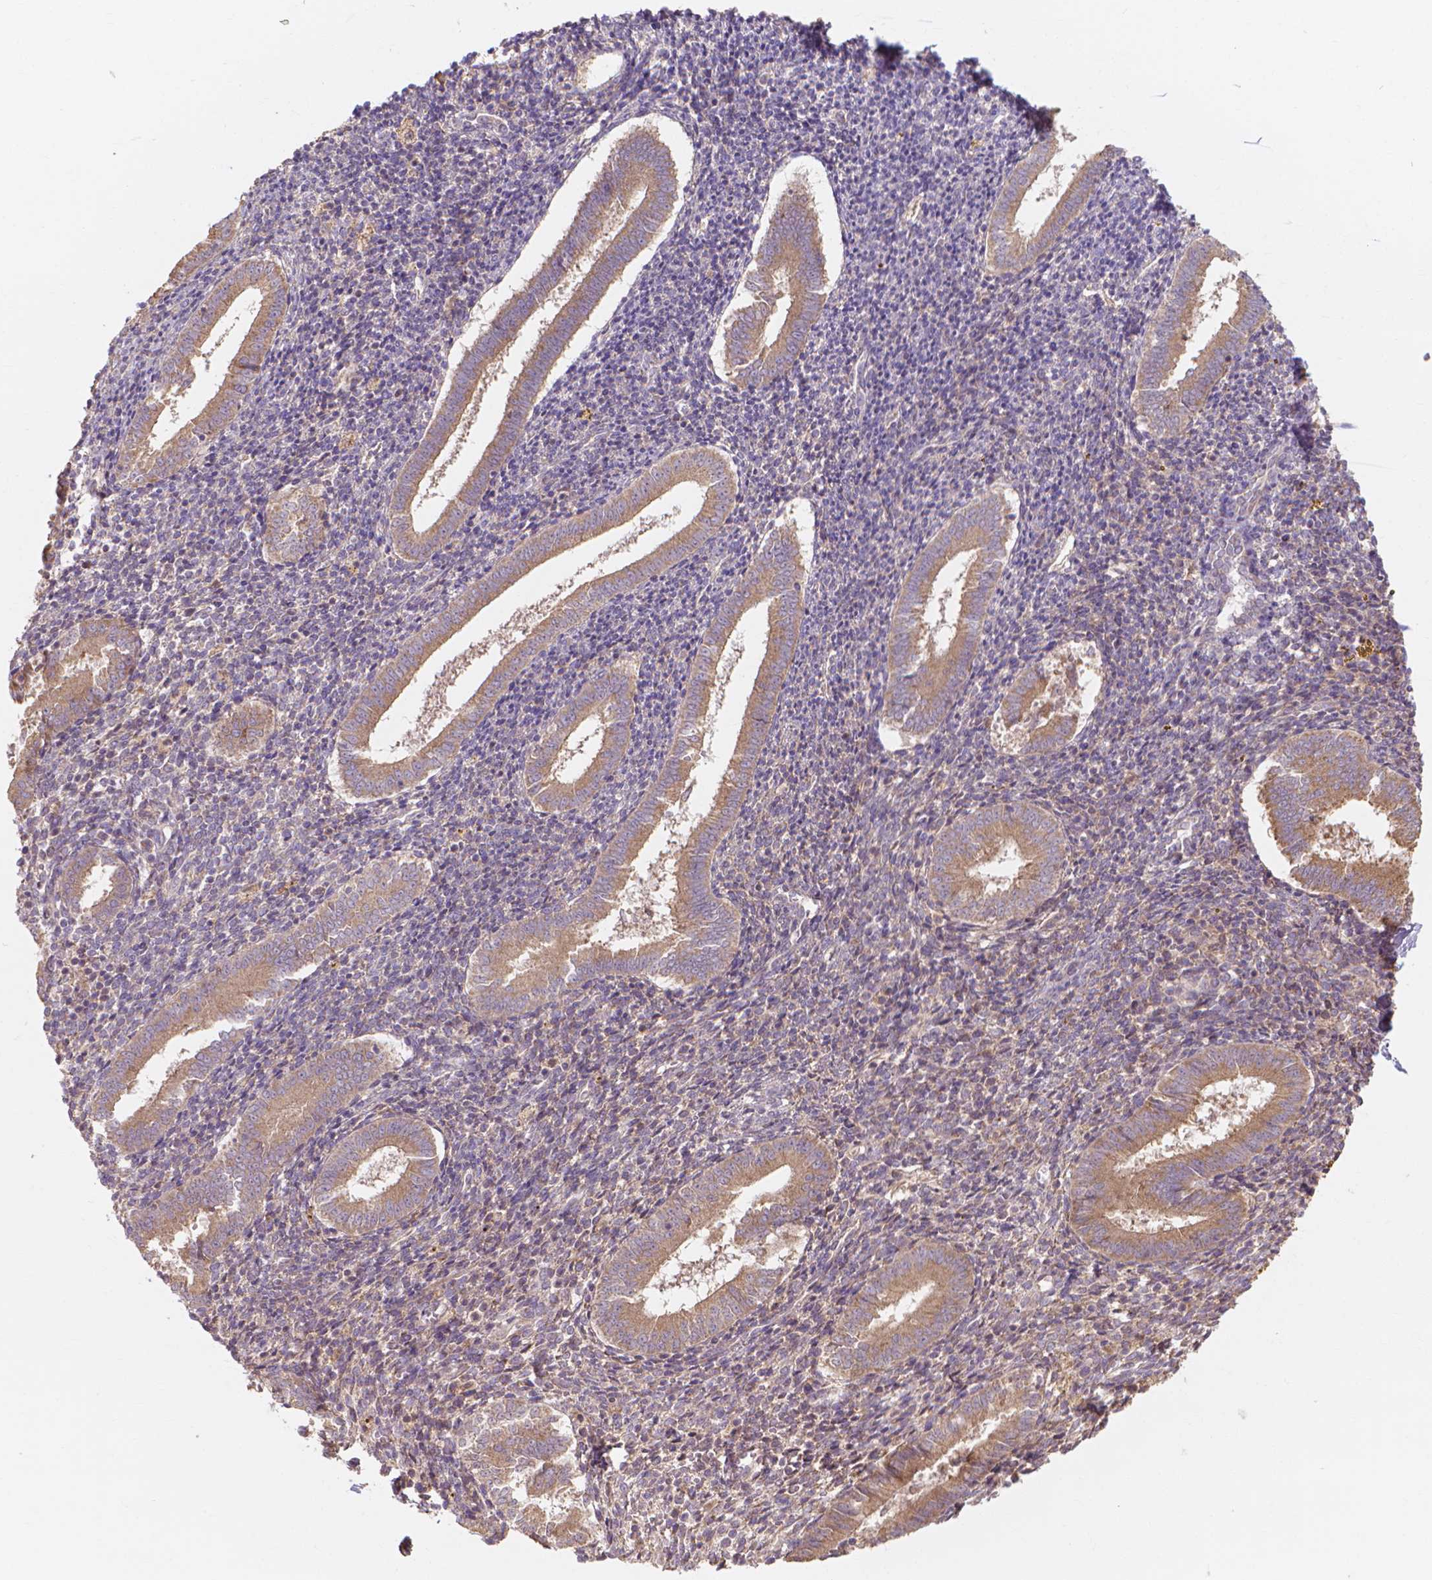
{"staining": {"intensity": "weak", "quantity": ">75%", "location": "cytoplasmic/membranous"}, "tissue": "endometrium", "cell_type": "Cells in endometrial stroma", "image_type": "normal", "snomed": [{"axis": "morphology", "description": "Normal tissue, NOS"}, {"axis": "topography", "description": "Endometrium"}], "caption": "Immunohistochemistry histopathology image of benign endometrium stained for a protein (brown), which shows low levels of weak cytoplasmic/membranous expression in approximately >75% of cells in endometrial stroma.", "gene": "TAB2", "patient": {"sex": "female", "age": 25}}